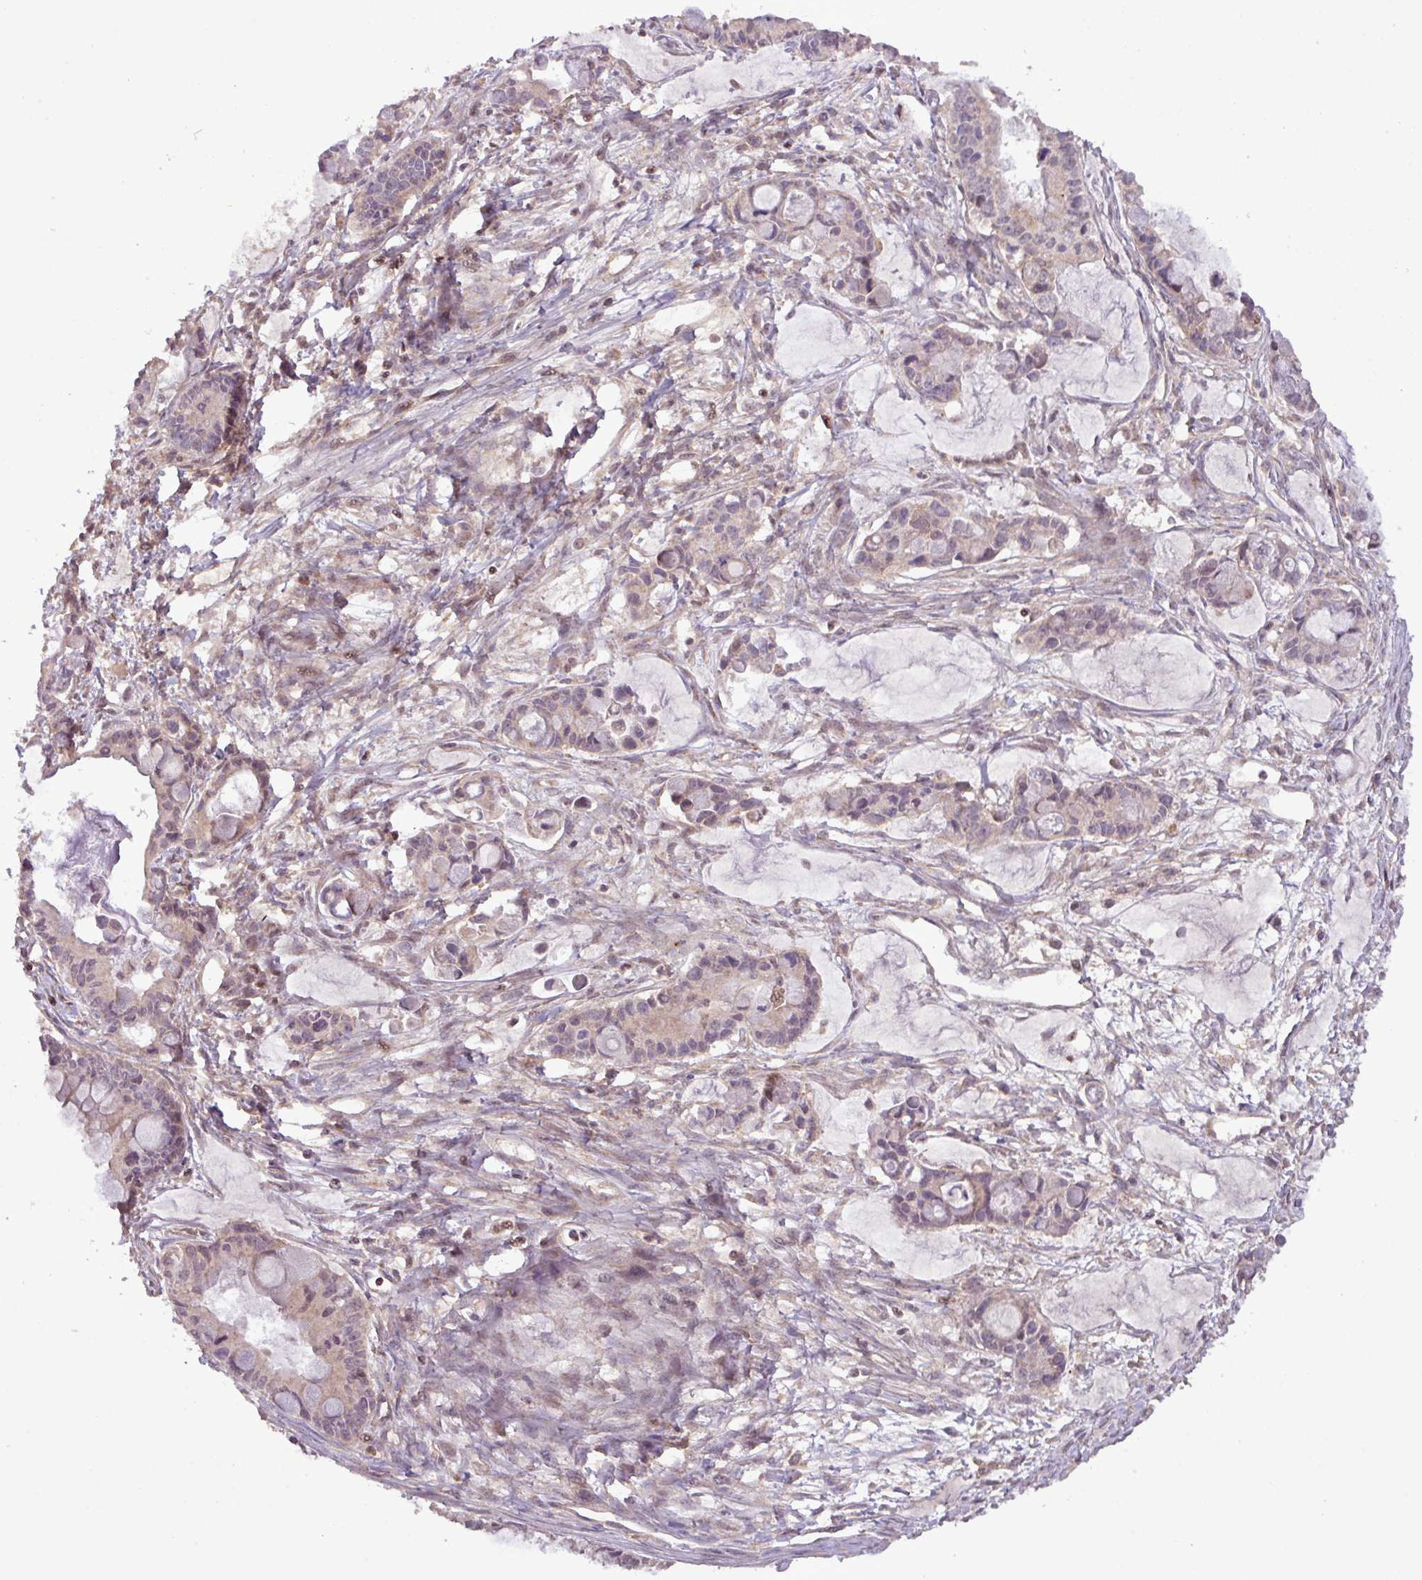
{"staining": {"intensity": "weak", "quantity": "<25%", "location": "nuclear"}, "tissue": "ovarian cancer", "cell_type": "Tumor cells", "image_type": "cancer", "snomed": [{"axis": "morphology", "description": "Cystadenocarcinoma, mucinous, NOS"}, {"axis": "topography", "description": "Ovary"}], "caption": "A photomicrograph of human ovarian mucinous cystadenocarcinoma is negative for staining in tumor cells.", "gene": "YPEL3", "patient": {"sex": "female", "age": 63}}